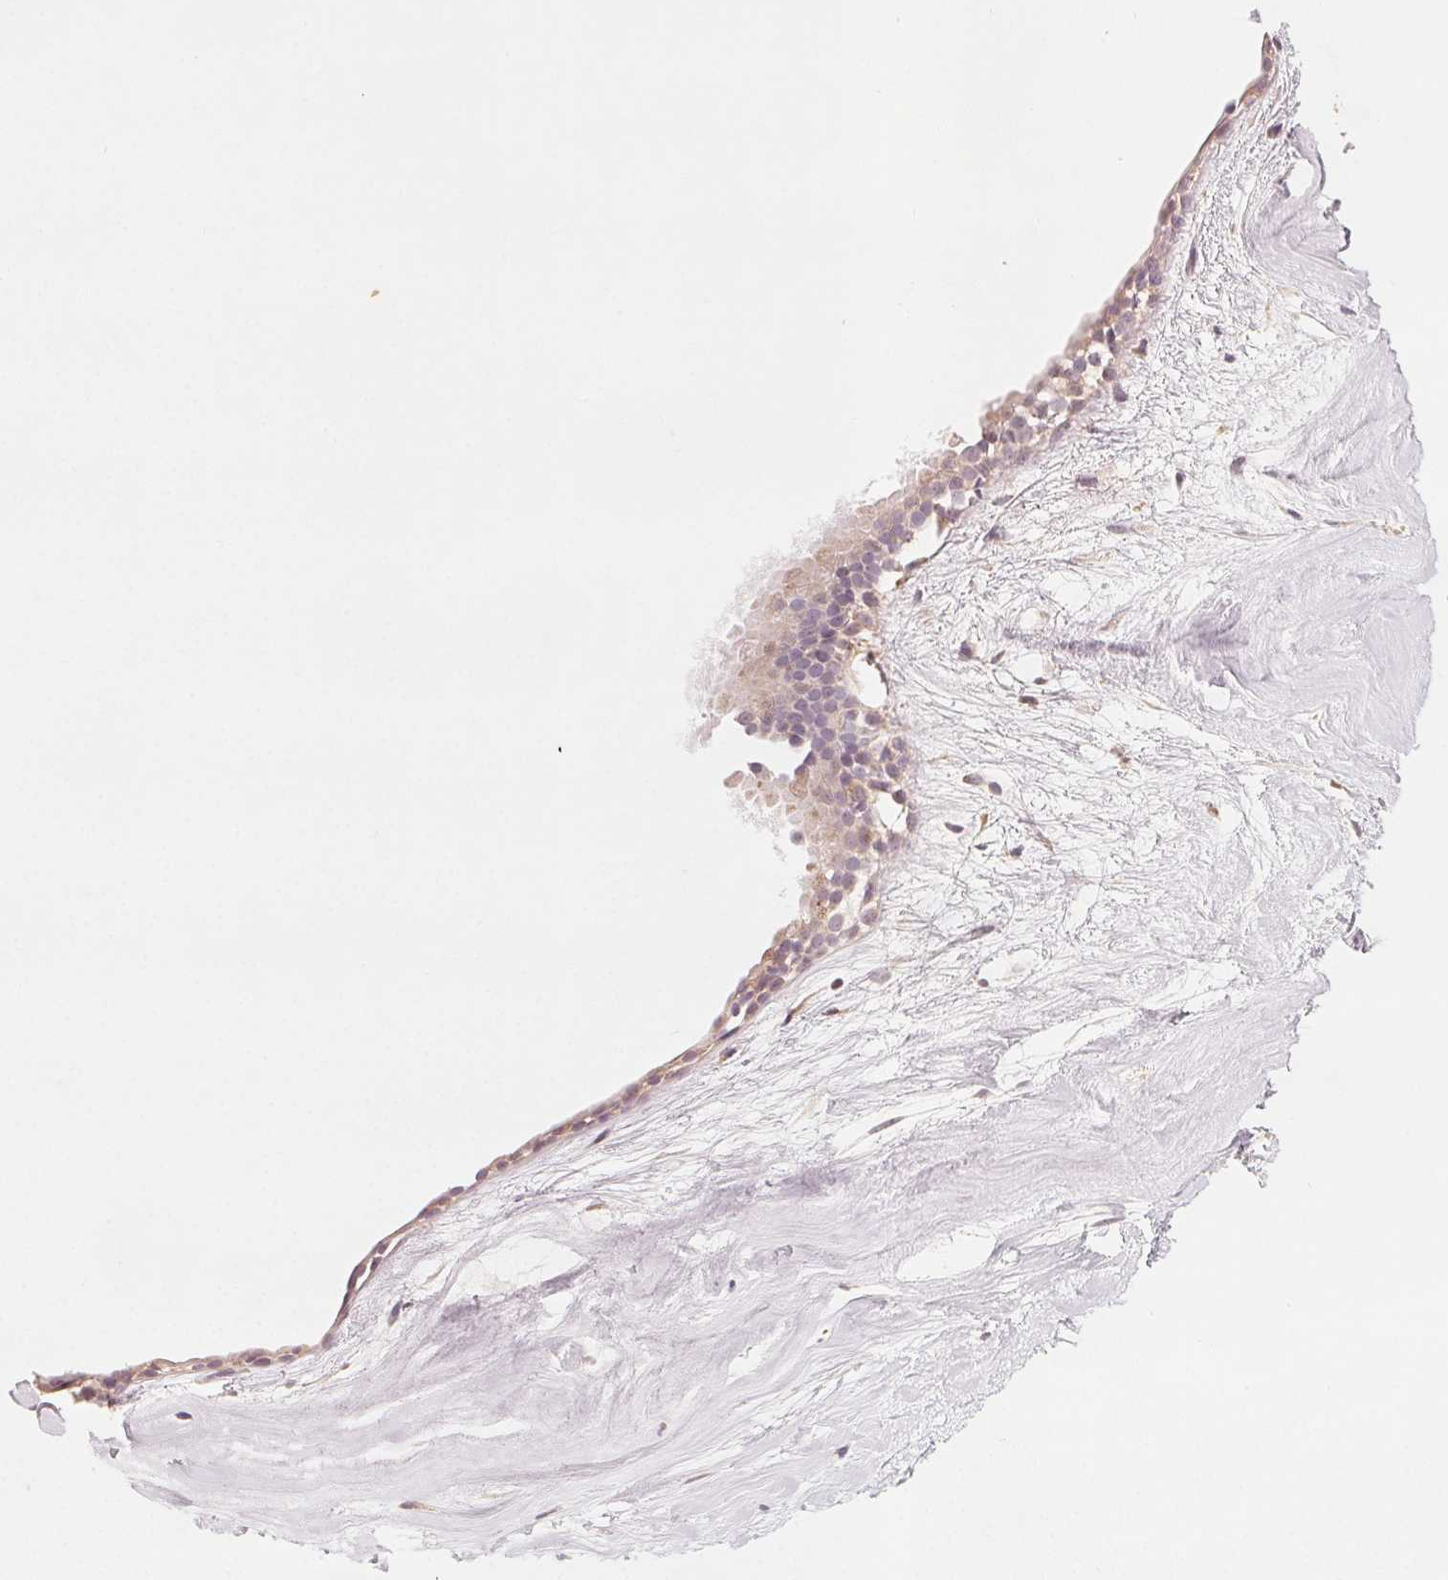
{"staining": {"intensity": "weak", "quantity": "<25%", "location": "cytoplasmic/membranous"}, "tissue": "nasopharynx", "cell_type": "Respiratory epithelial cells", "image_type": "normal", "snomed": [{"axis": "morphology", "description": "Normal tissue, NOS"}, {"axis": "topography", "description": "Nasopharynx"}], "caption": "Immunohistochemical staining of benign nasopharynx displays no significant positivity in respiratory epithelial cells.", "gene": "NCOA4", "patient": {"sex": "male", "age": 24}}